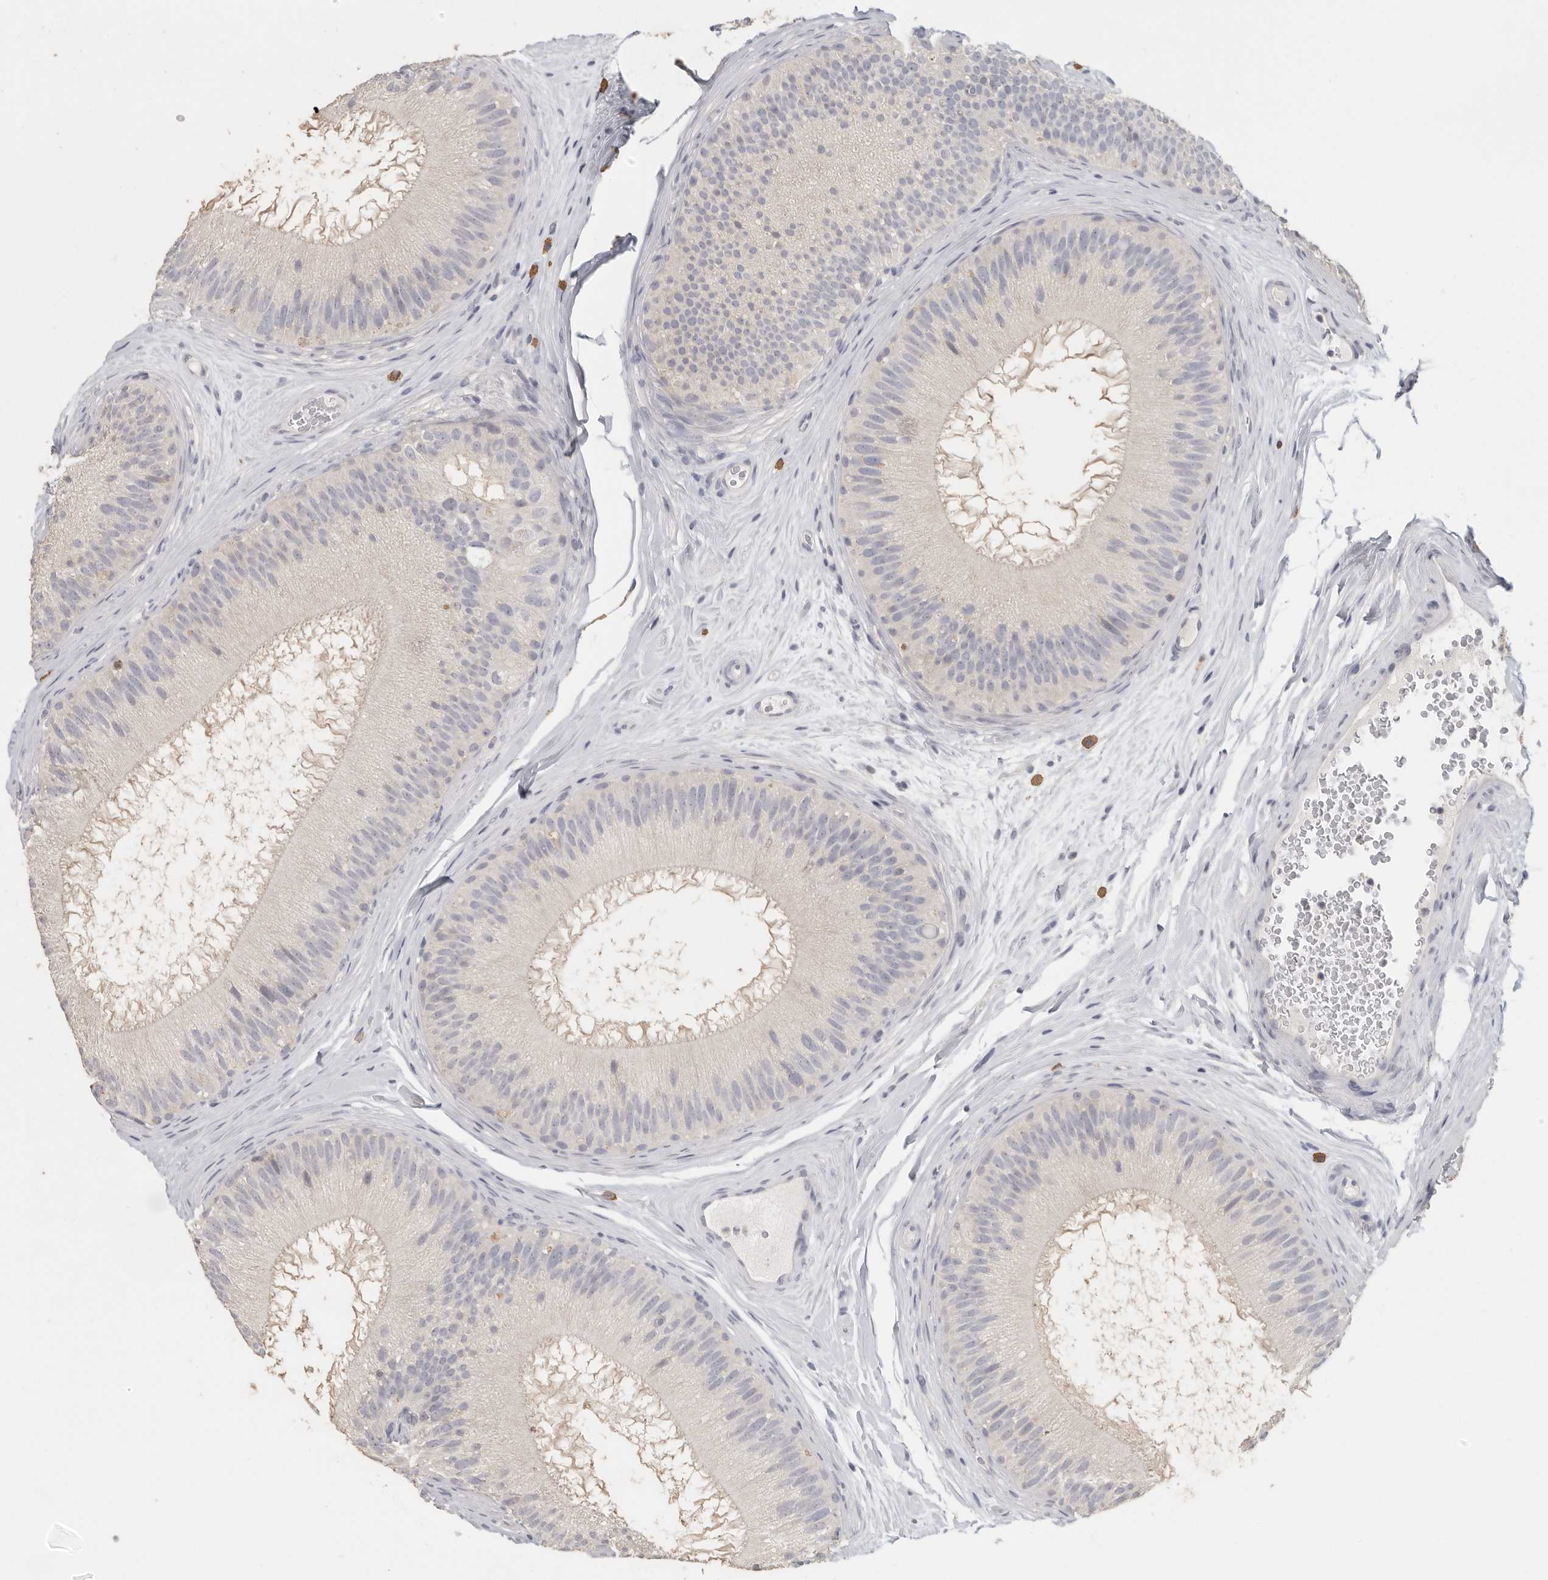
{"staining": {"intensity": "weak", "quantity": "<25%", "location": "cytoplasmic/membranous"}, "tissue": "epididymis", "cell_type": "Glandular cells", "image_type": "normal", "snomed": [{"axis": "morphology", "description": "Normal tissue, NOS"}, {"axis": "topography", "description": "Epididymis"}], "caption": "IHC micrograph of unremarkable human epididymis stained for a protein (brown), which exhibits no positivity in glandular cells.", "gene": "DNAJC11", "patient": {"sex": "male", "age": 45}}